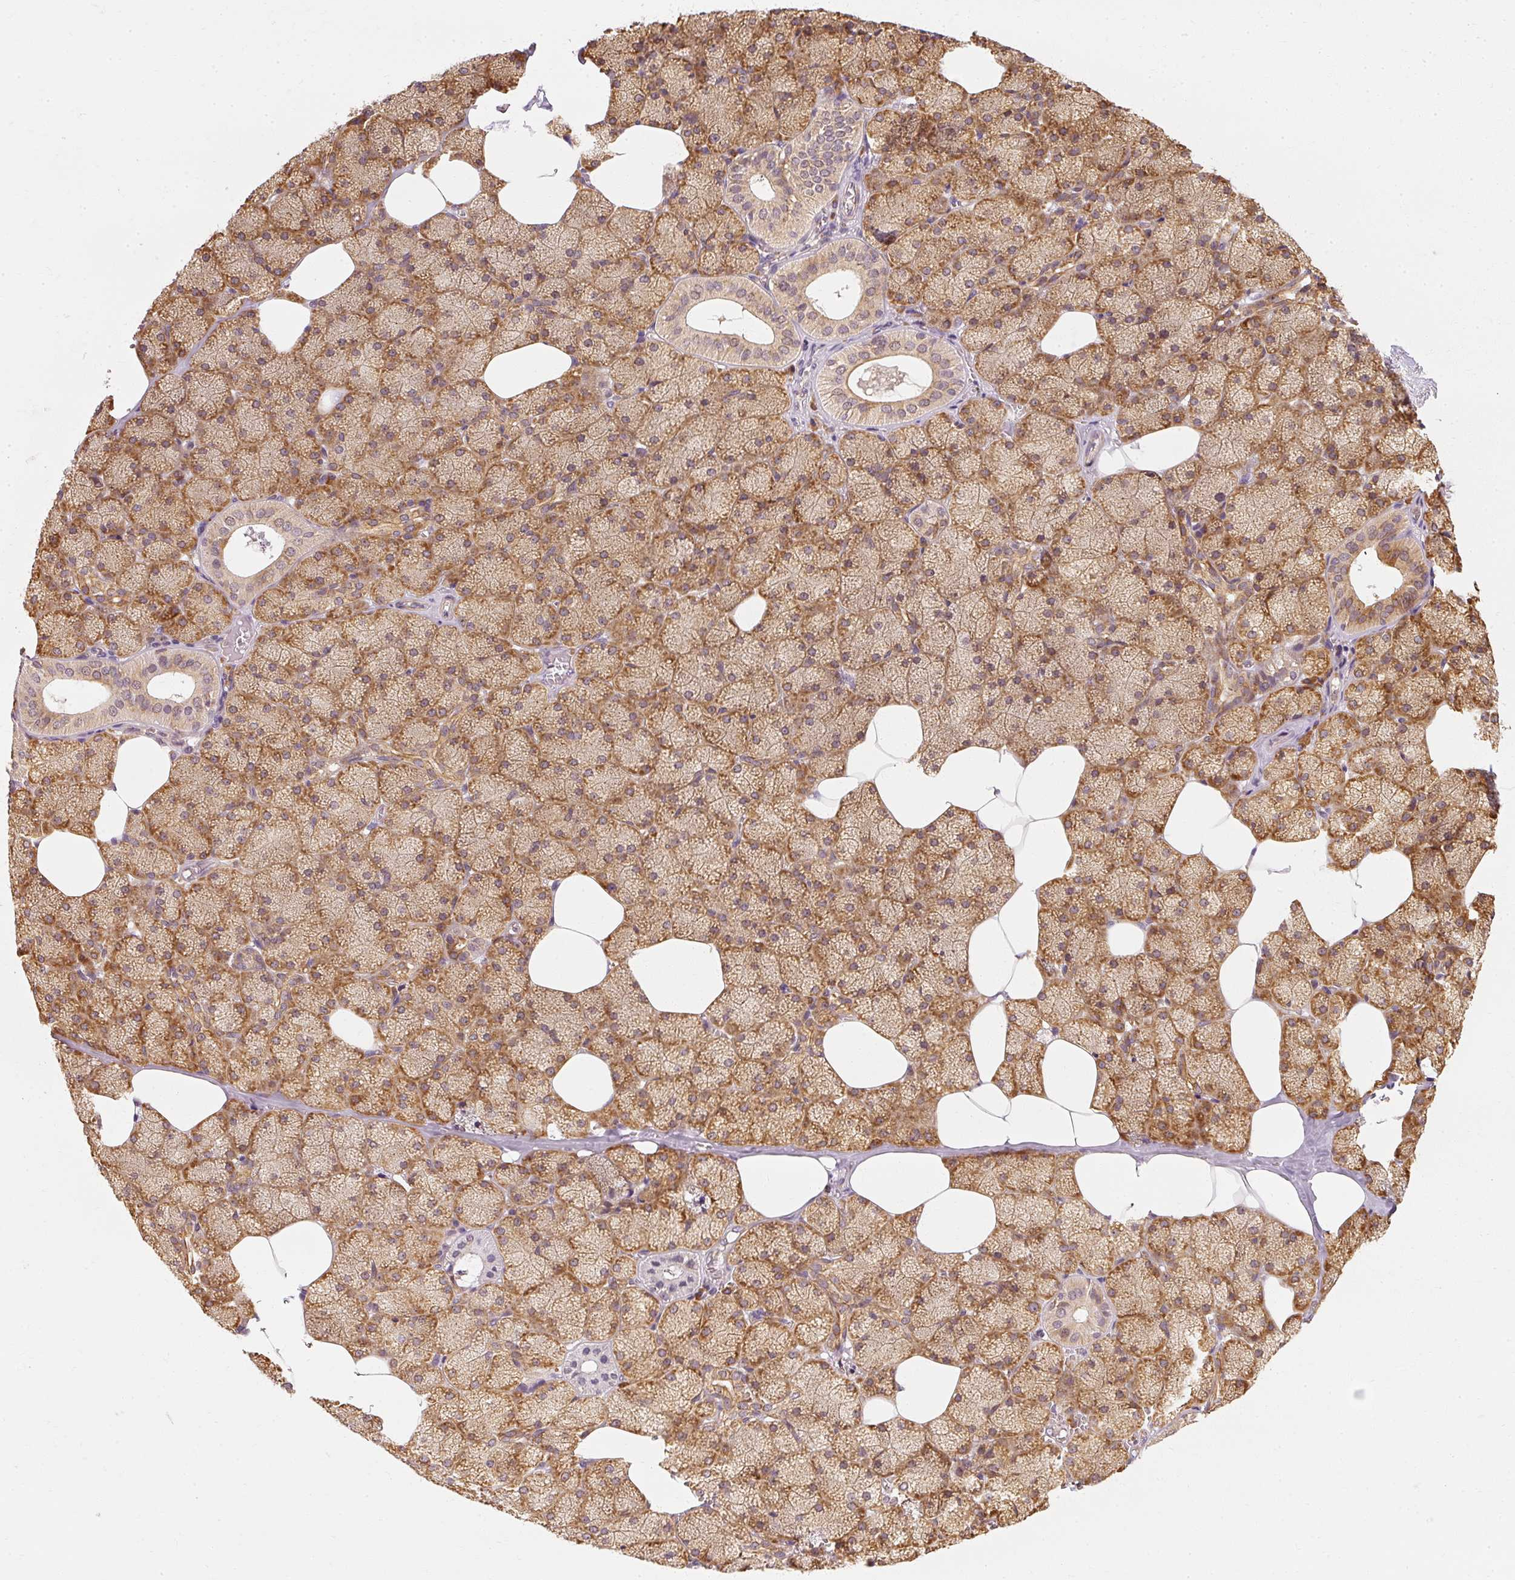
{"staining": {"intensity": "strong", "quantity": ">75%", "location": "cytoplasmic/membranous"}, "tissue": "salivary gland", "cell_type": "Glandular cells", "image_type": "normal", "snomed": [{"axis": "morphology", "description": "Normal tissue, NOS"}, {"axis": "topography", "description": "Salivary gland"}, {"axis": "topography", "description": "Peripheral nerve tissue"}], "caption": "Unremarkable salivary gland shows strong cytoplasmic/membranous staining in about >75% of glandular cells, visualized by immunohistochemistry. The protein is stained brown, and the nuclei are stained in blue (DAB (3,3'-diaminobenzidine) IHC with brightfield microscopy, high magnification).", "gene": "EEF1A1", "patient": {"sex": "male", "age": 38}}